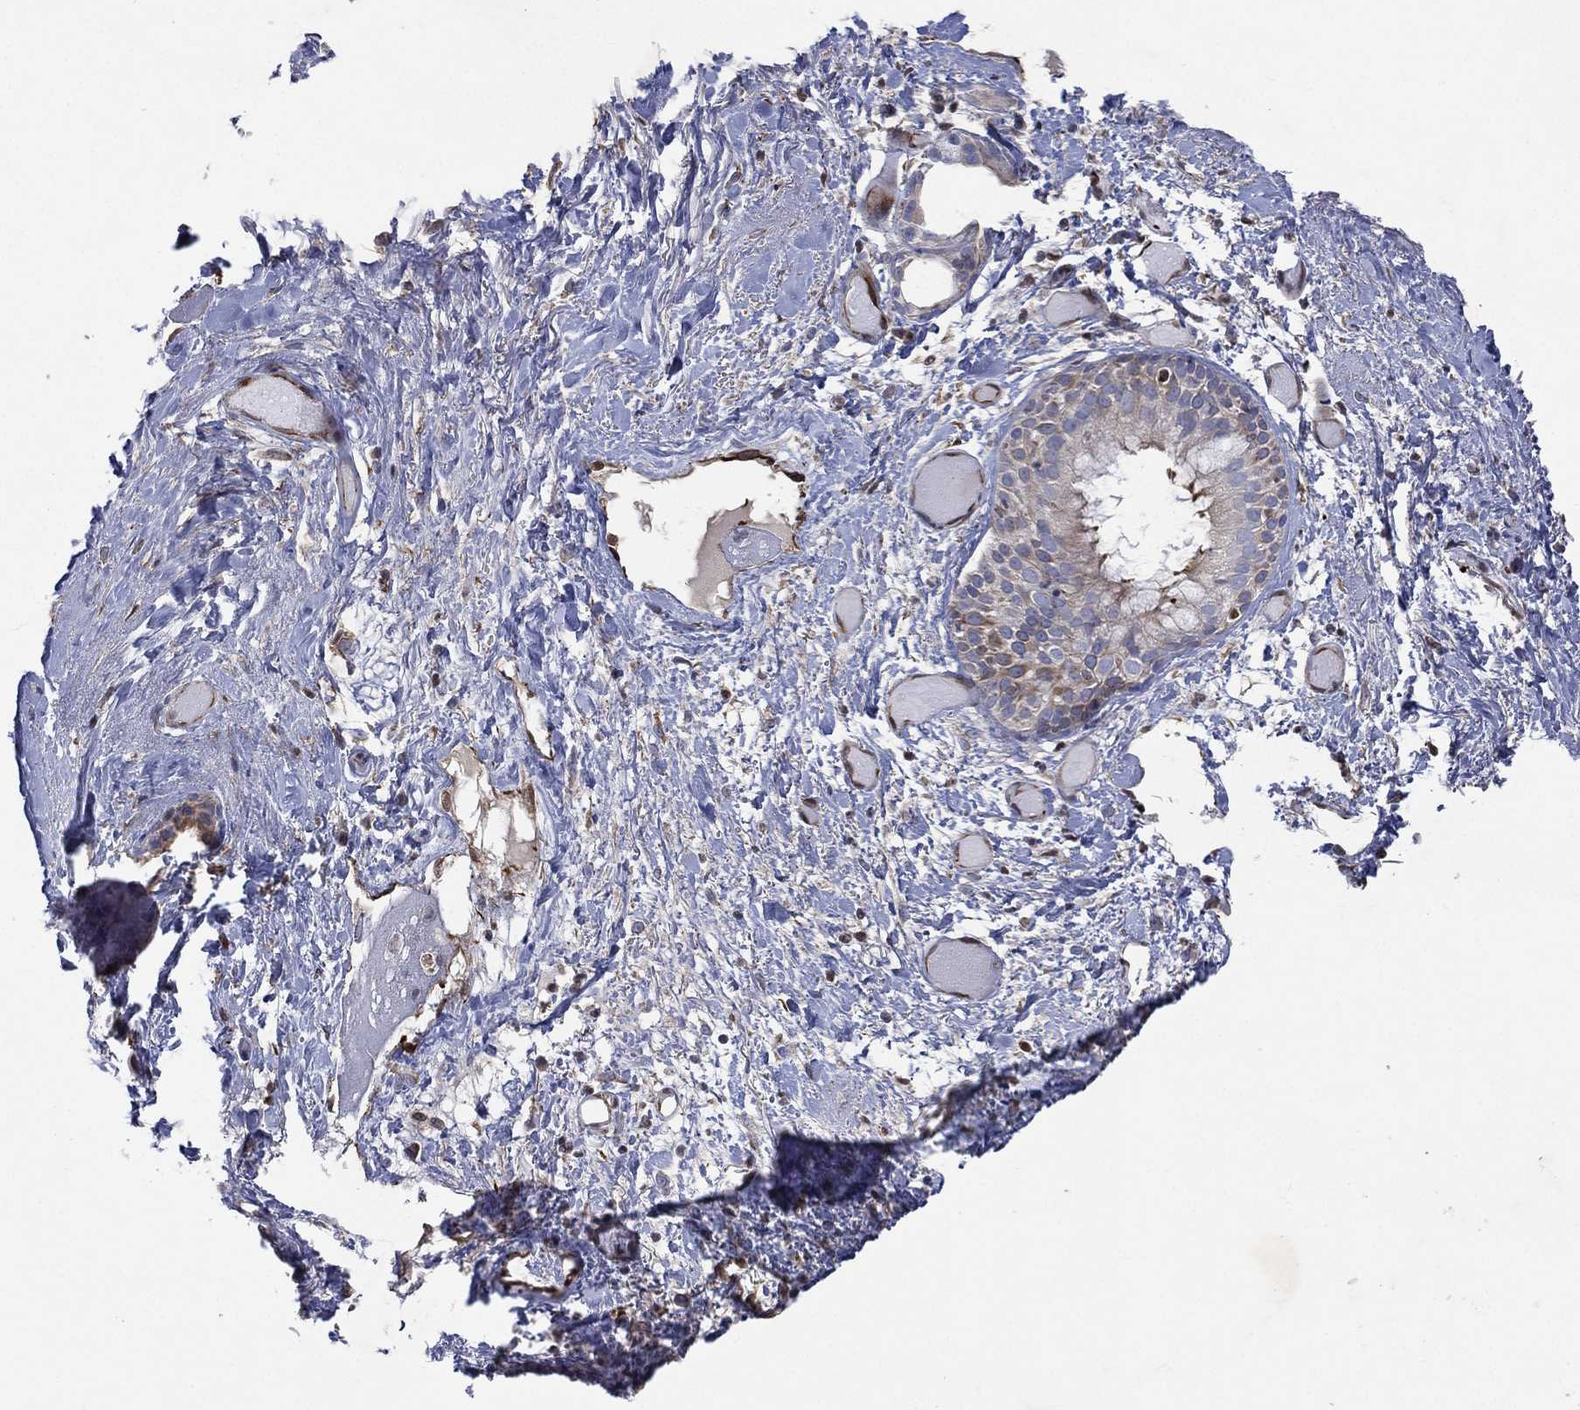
{"staining": {"intensity": "negative", "quantity": "none", "location": "none"}, "tissue": "soft tissue", "cell_type": "Fibroblasts", "image_type": "normal", "snomed": [{"axis": "morphology", "description": "Normal tissue, NOS"}, {"axis": "topography", "description": "Cartilage tissue"}], "caption": "This is an IHC photomicrograph of normal soft tissue. There is no positivity in fibroblasts.", "gene": "FLI1", "patient": {"sex": "male", "age": 62}}